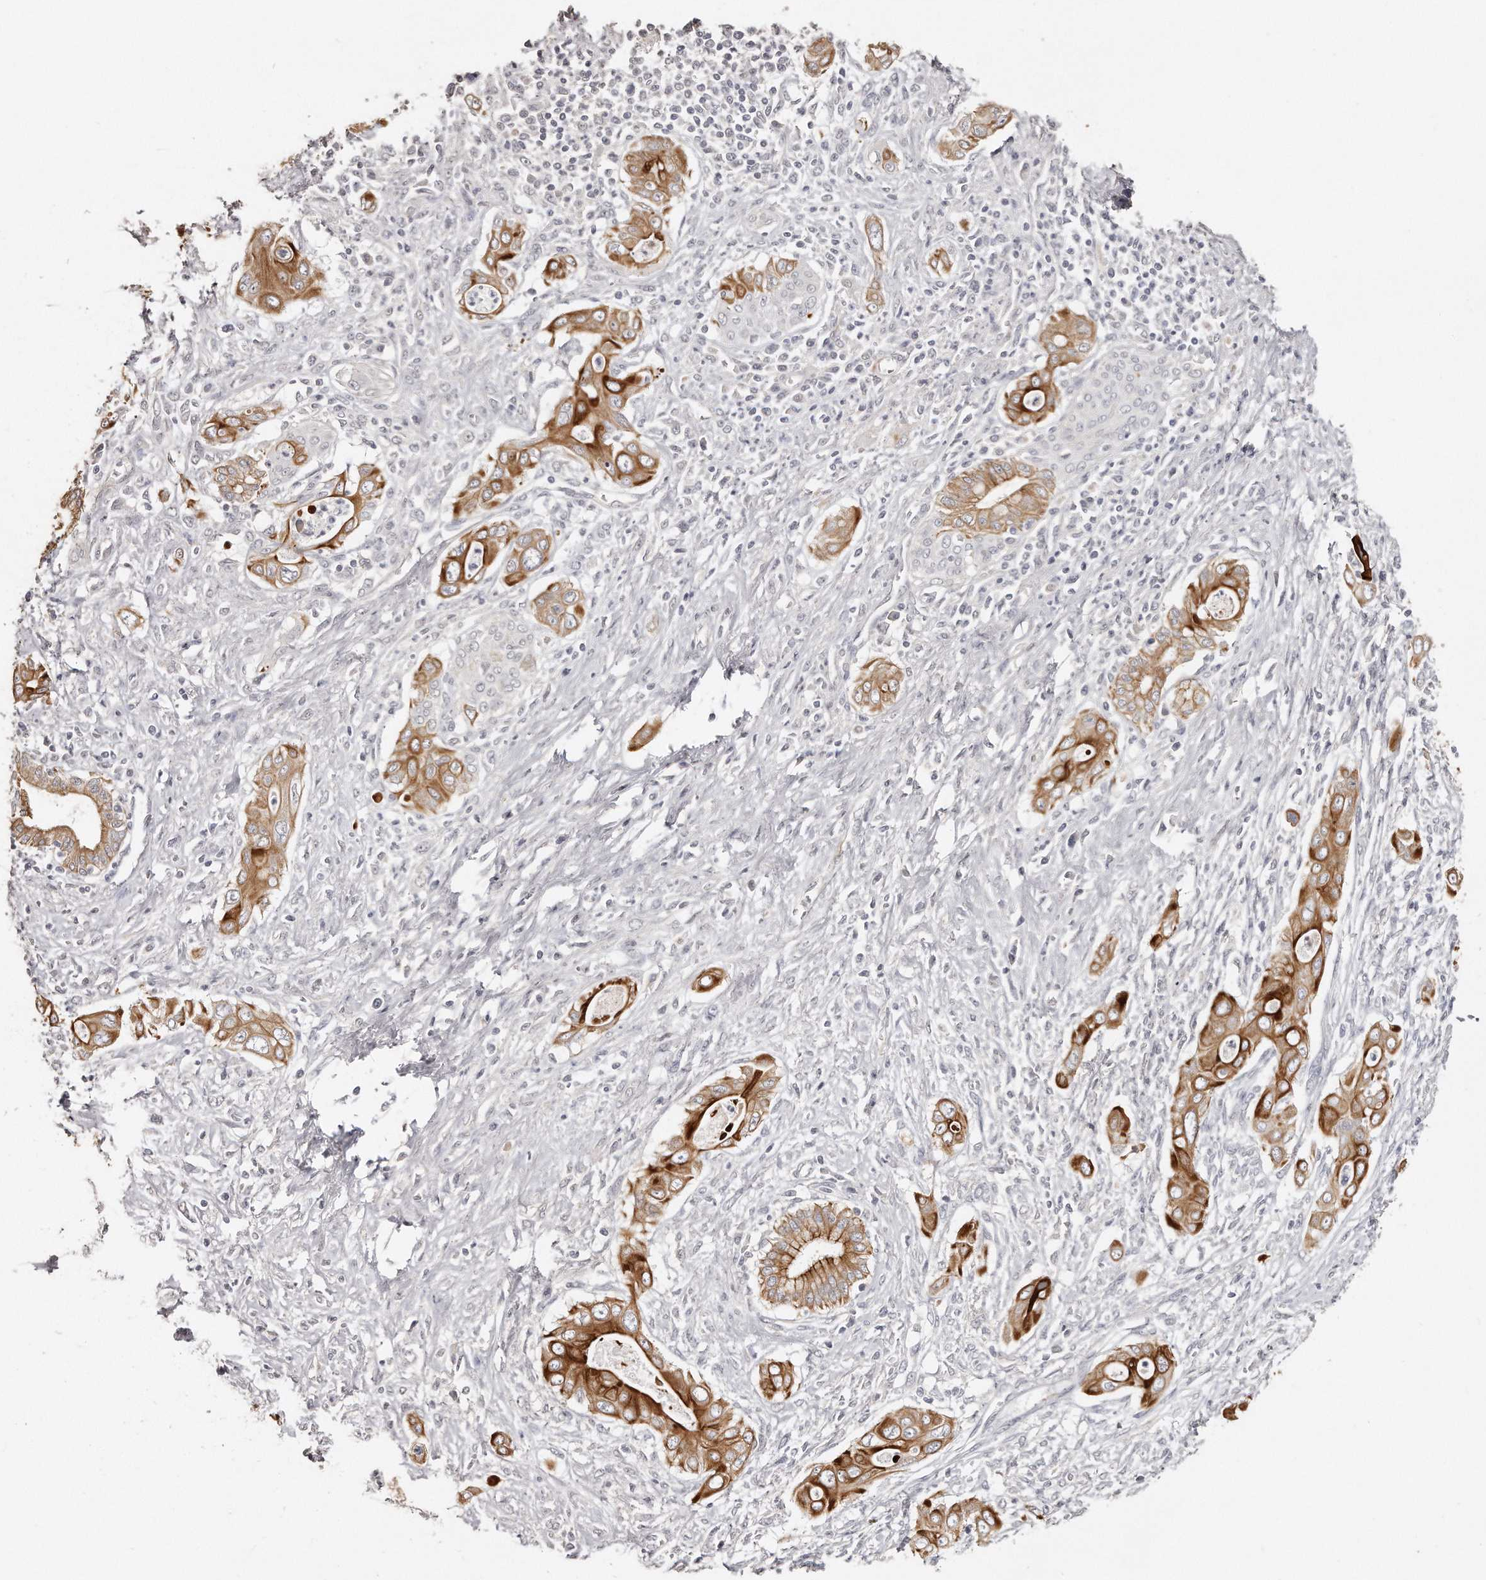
{"staining": {"intensity": "strong", "quantity": ">75%", "location": "cytoplasmic/membranous"}, "tissue": "pancreatic cancer", "cell_type": "Tumor cells", "image_type": "cancer", "snomed": [{"axis": "morphology", "description": "Adenocarcinoma, NOS"}, {"axis": "topography", "description": "Pancreas"}], "caption": "Pancreatic cancer (adenocarcinoma) tissue reveals strong cytoplasmic/membranous expression in approximately >75% of tumor cells", "gene": "ZYG11A", "patient": {"sex": "male", "age": 58}}